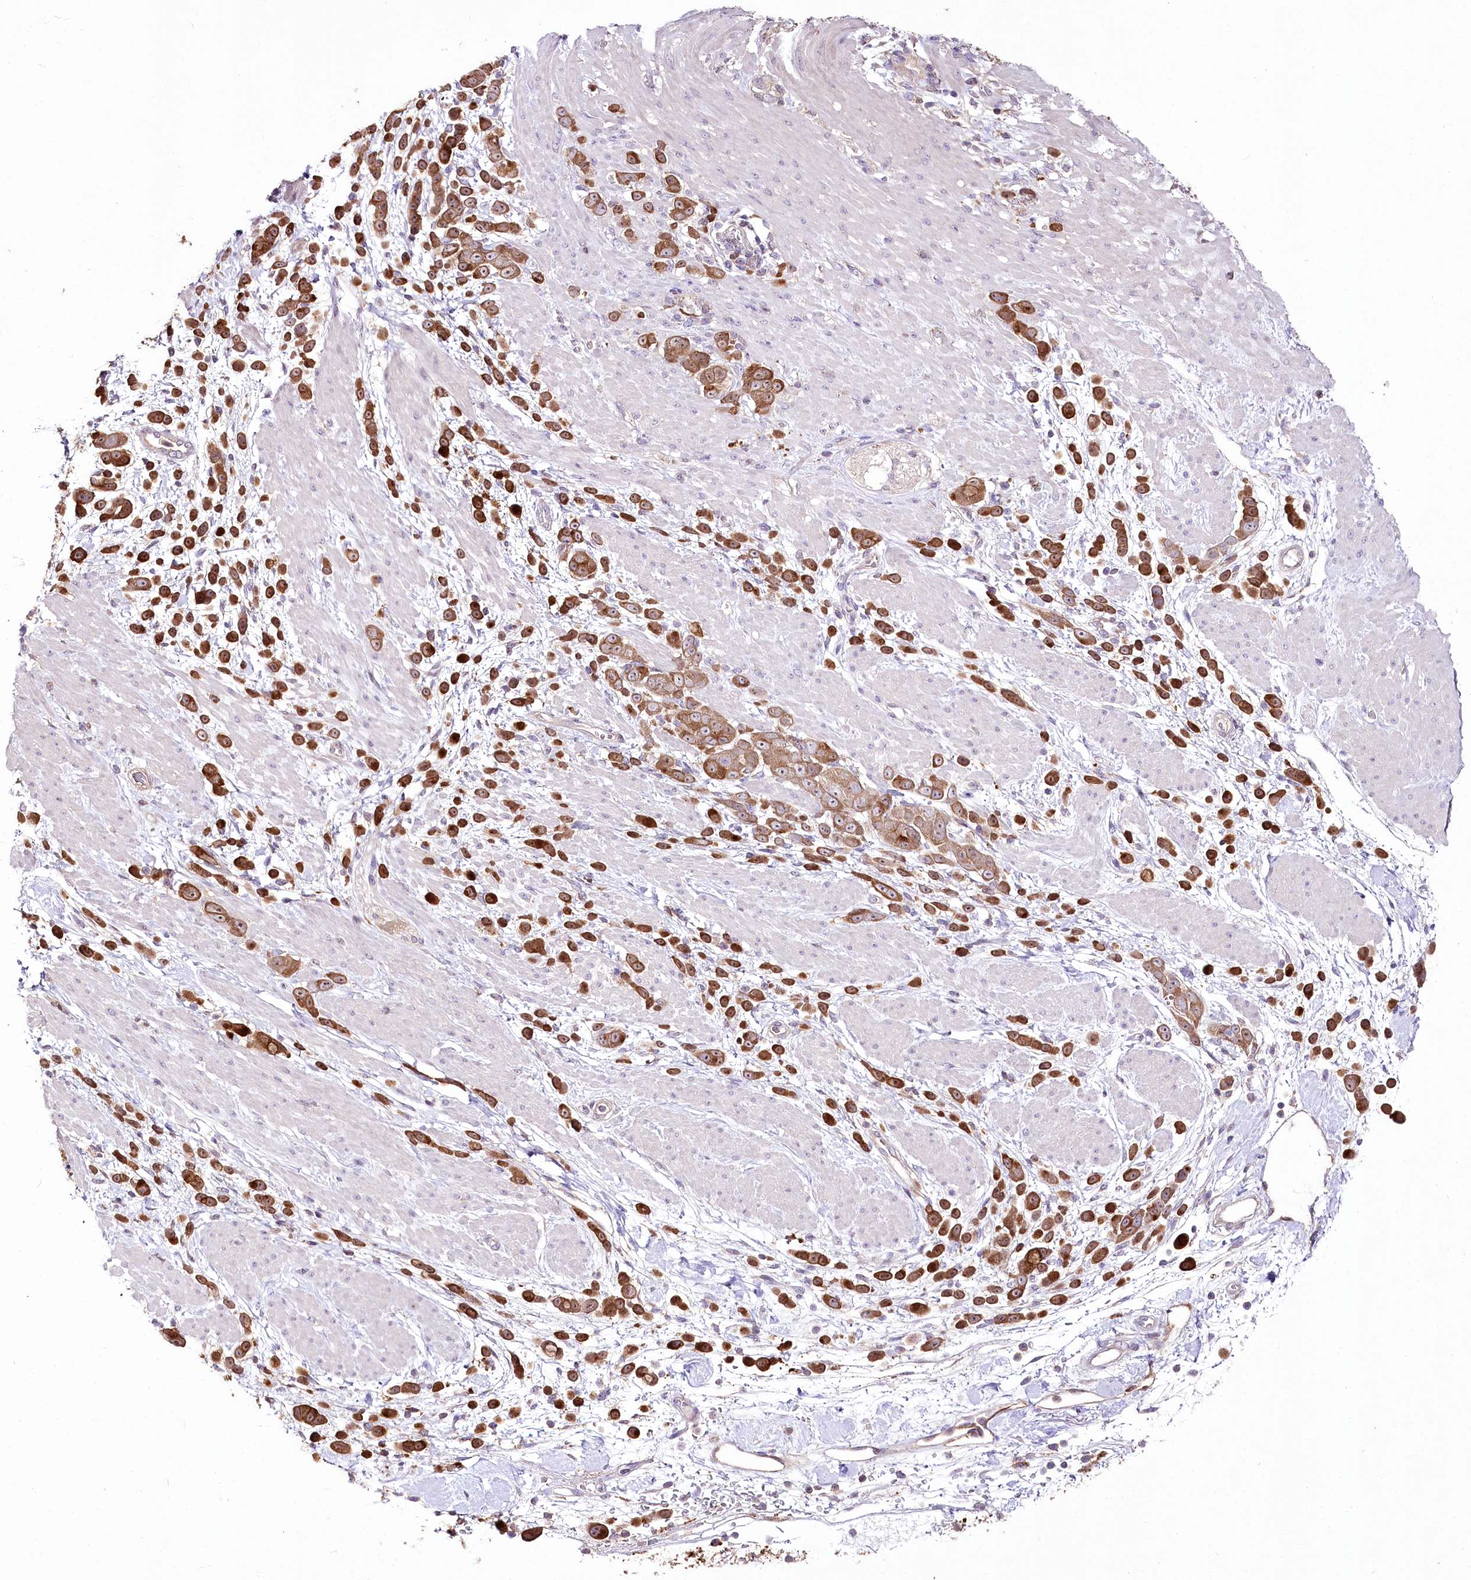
{"staining": {"intensity": "strong", "quantity": ">75%", "location": "cytoplasmic/membranous"}, "tissue": "pancreatic cancer", "cell_type": "Tumor cells", "image_type": "cancer", "snomed": [{"axis": "morphology", "description": "Normal tissue, NOS"}, {"axis": "morphology", "description": "Adenocarcinoma, NOS"}, {"axis": "topography", "description": "Pancreas"}], "caption": "IHC staining of adenocarcinoma (pancreatic), which demonstrates high levels of strong cytoplasmic/membranous staining in about >75% of tumor cells indicating strong cytoplasmic/membranous protein positivity. The staining was performed using DAB (brown) for protein detection and nuclei were counterstained in hematoxylin (blue).", "gene": "UGP2", "patient": {"sex": "female", "age": 64}}